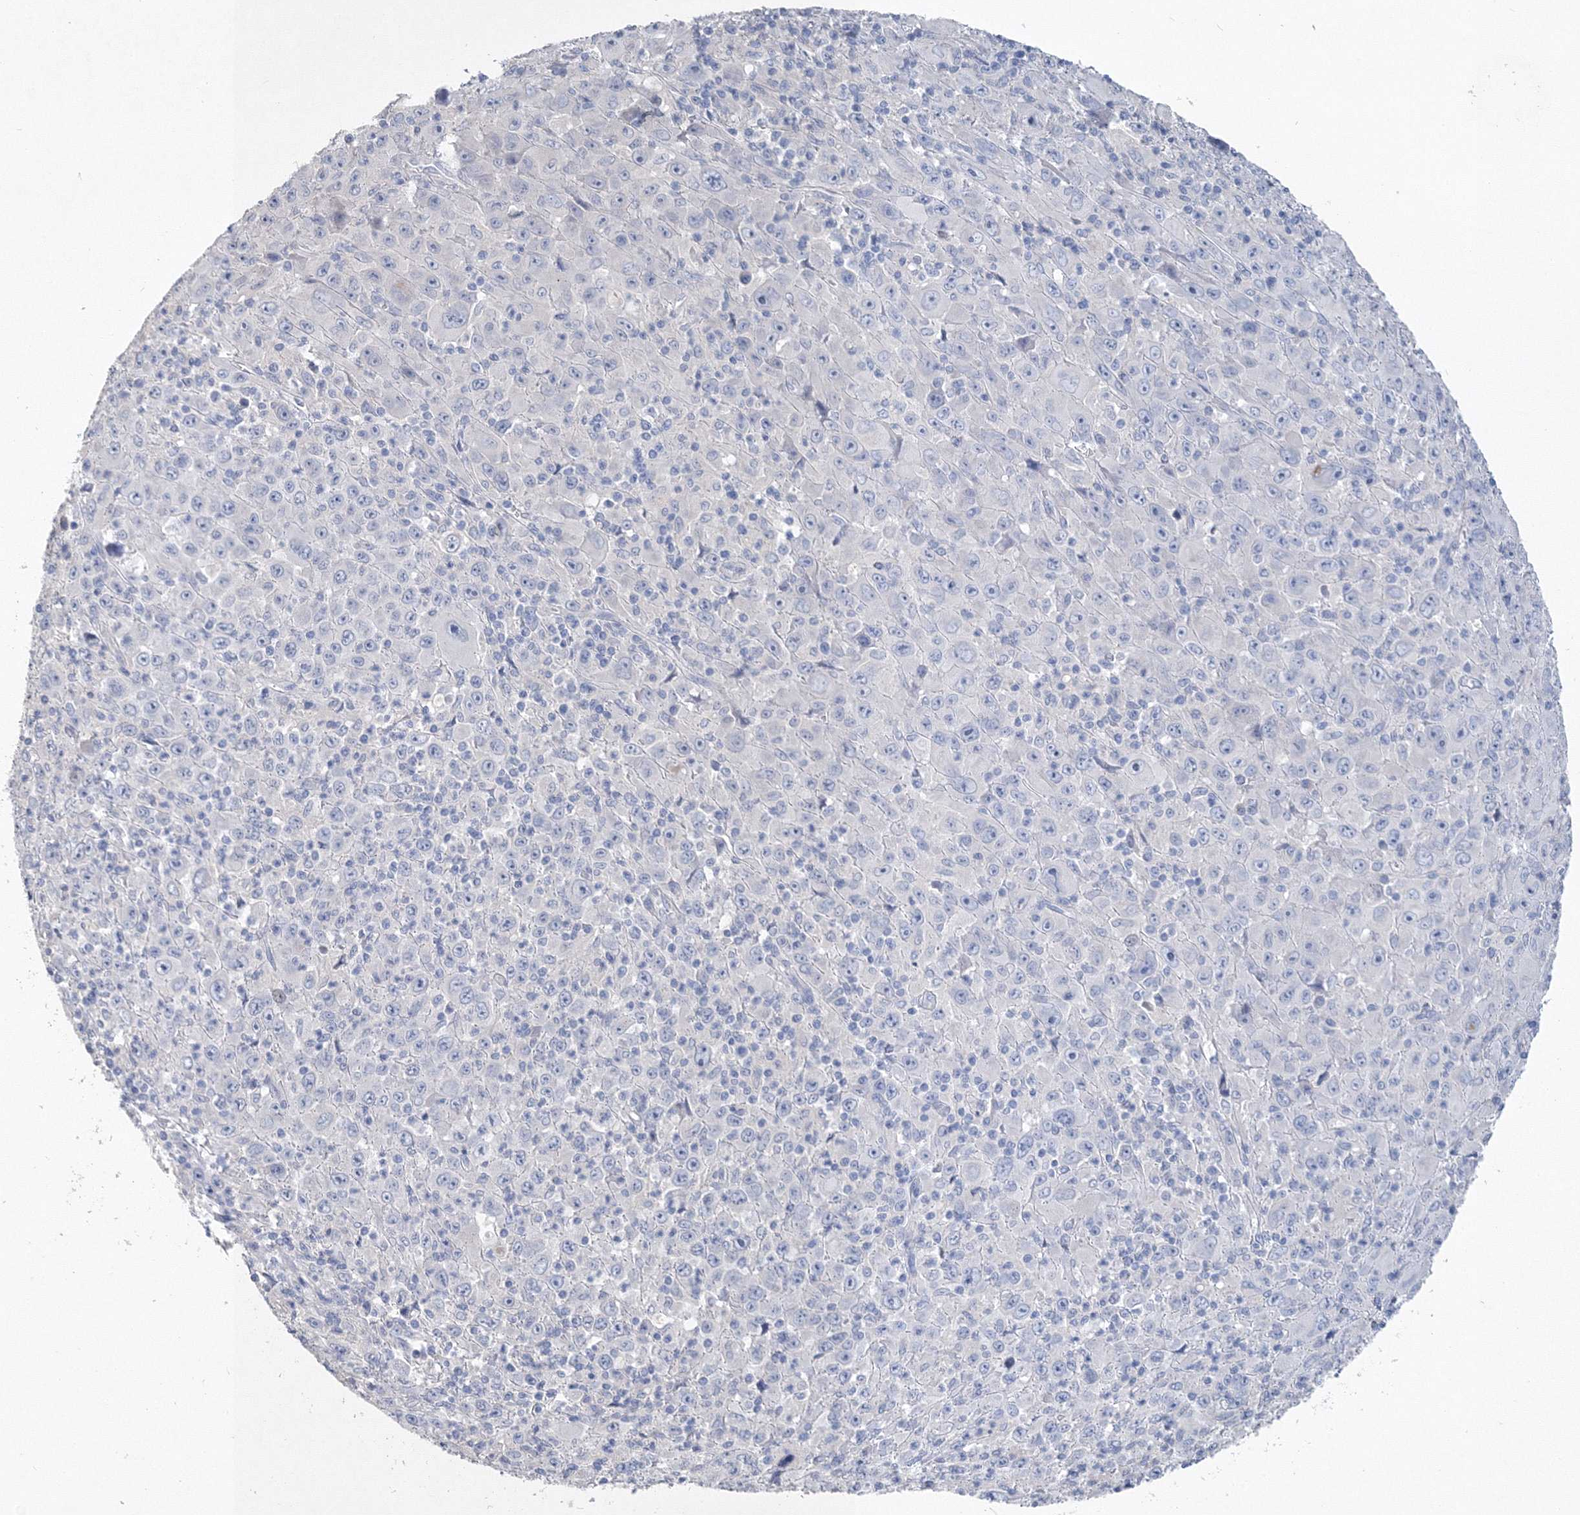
{"staining": {"intensity": "negative", "quantity": "none", "location": "none"}, "tissue": "melanoma", "cell_type": "Tumor cells", "image_type": "cancer", "snomed": [{"axis": "morphology", "description": "Malignant melanoma, Metastatic site"}, {"axis": "topography", "description": "Skin"}], "caption": "The micrograph shows no significant expression in tumor cells of malignant melanoma (metastatic site).", "gene": "OSBPL6", "patient": {"sex": "female", "age": 56}}